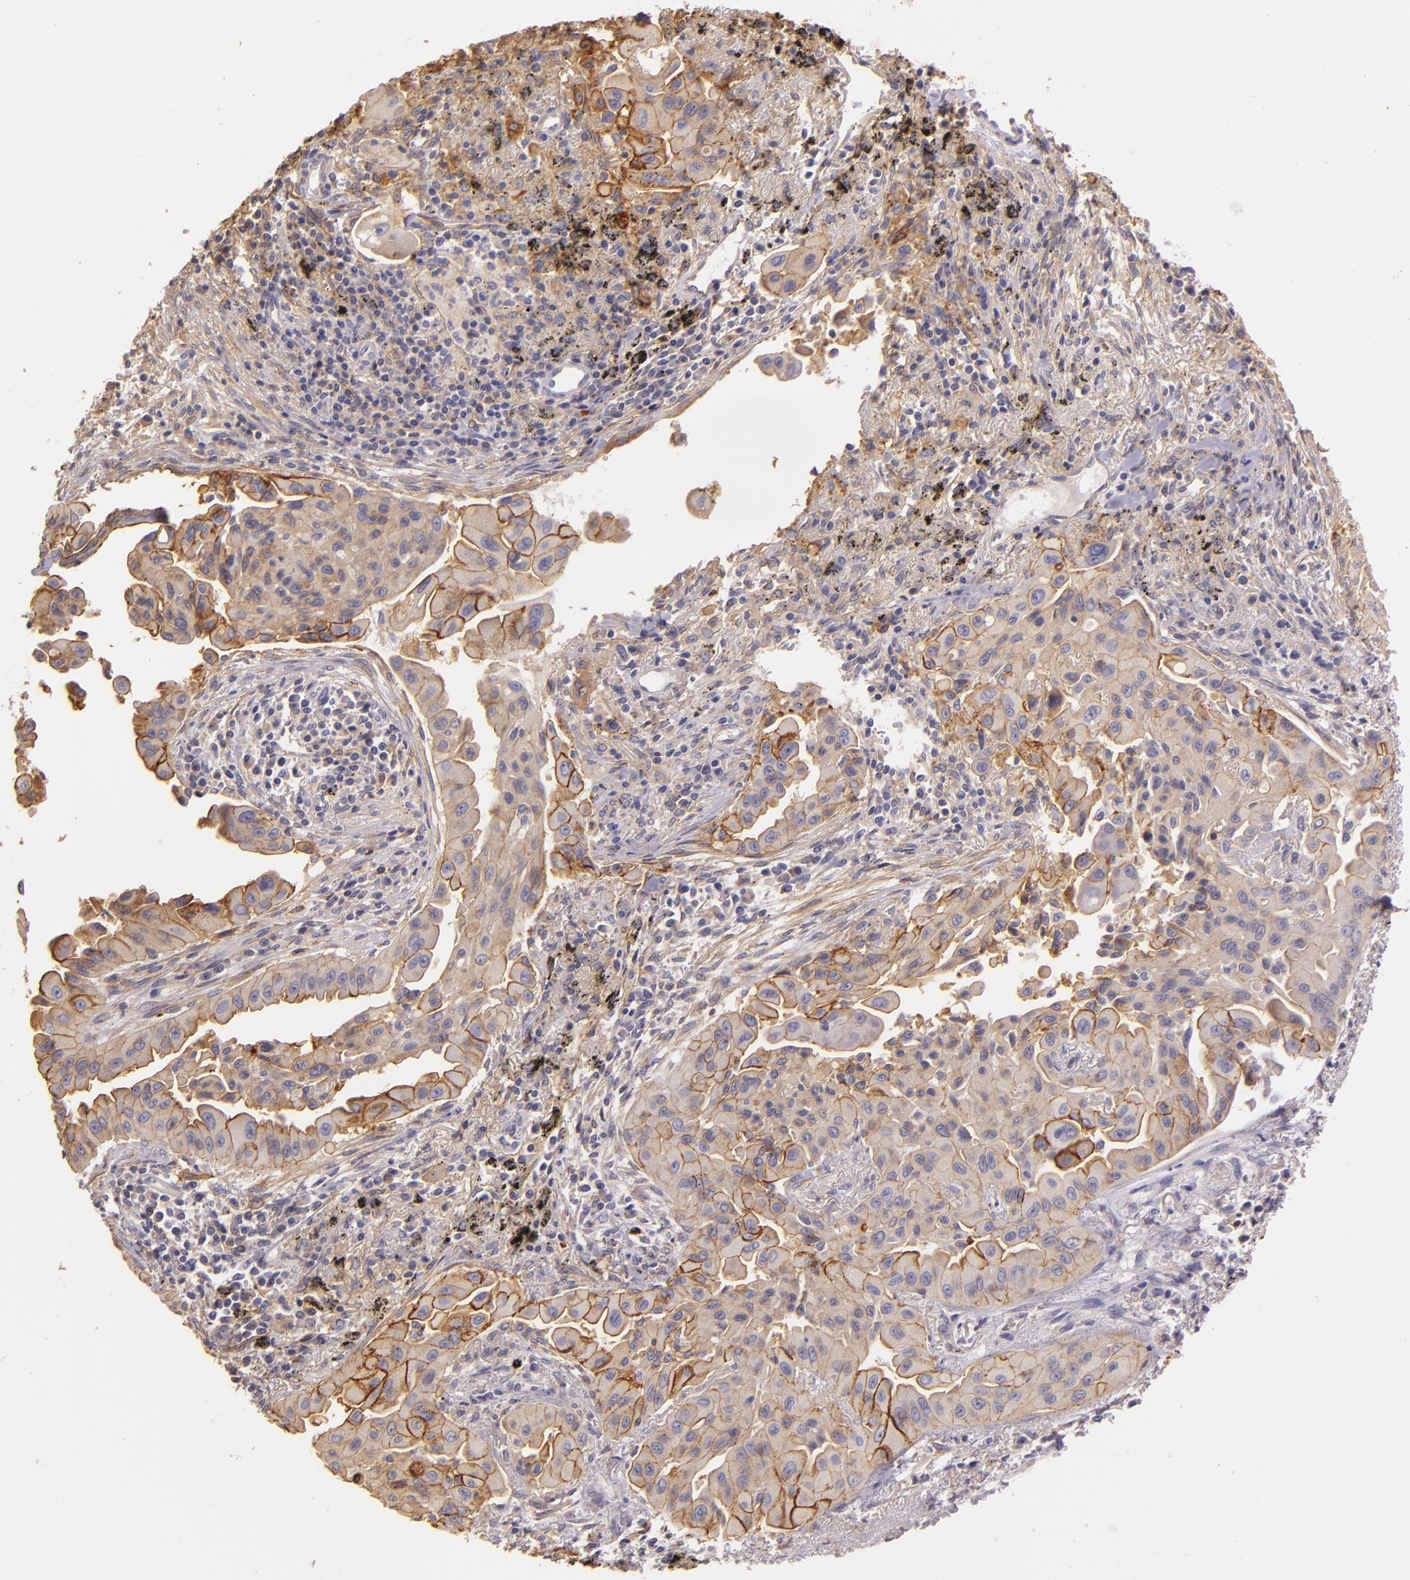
{"staining": {"intensity": "weak", "quantity": ">75%", "location": "cytoplasmic/membranous"}, "tissue": "lung cancer", "cell_type": "Tumor cells", "image_type": "cancer", "snomed": [{"axis": "morphology", "description": "Adenocarcinoma, NOS"}, {"axis": "topography", "description": "Lung"}], "caption": "Immunohistochemical staining of lung adenocarcinoma shows low levels of weak cytoplasmic/membranous protein positivity in about >75% of tumor cells.", "gene": "CTSF", "patient": {"sex": "male", "age": 68}}